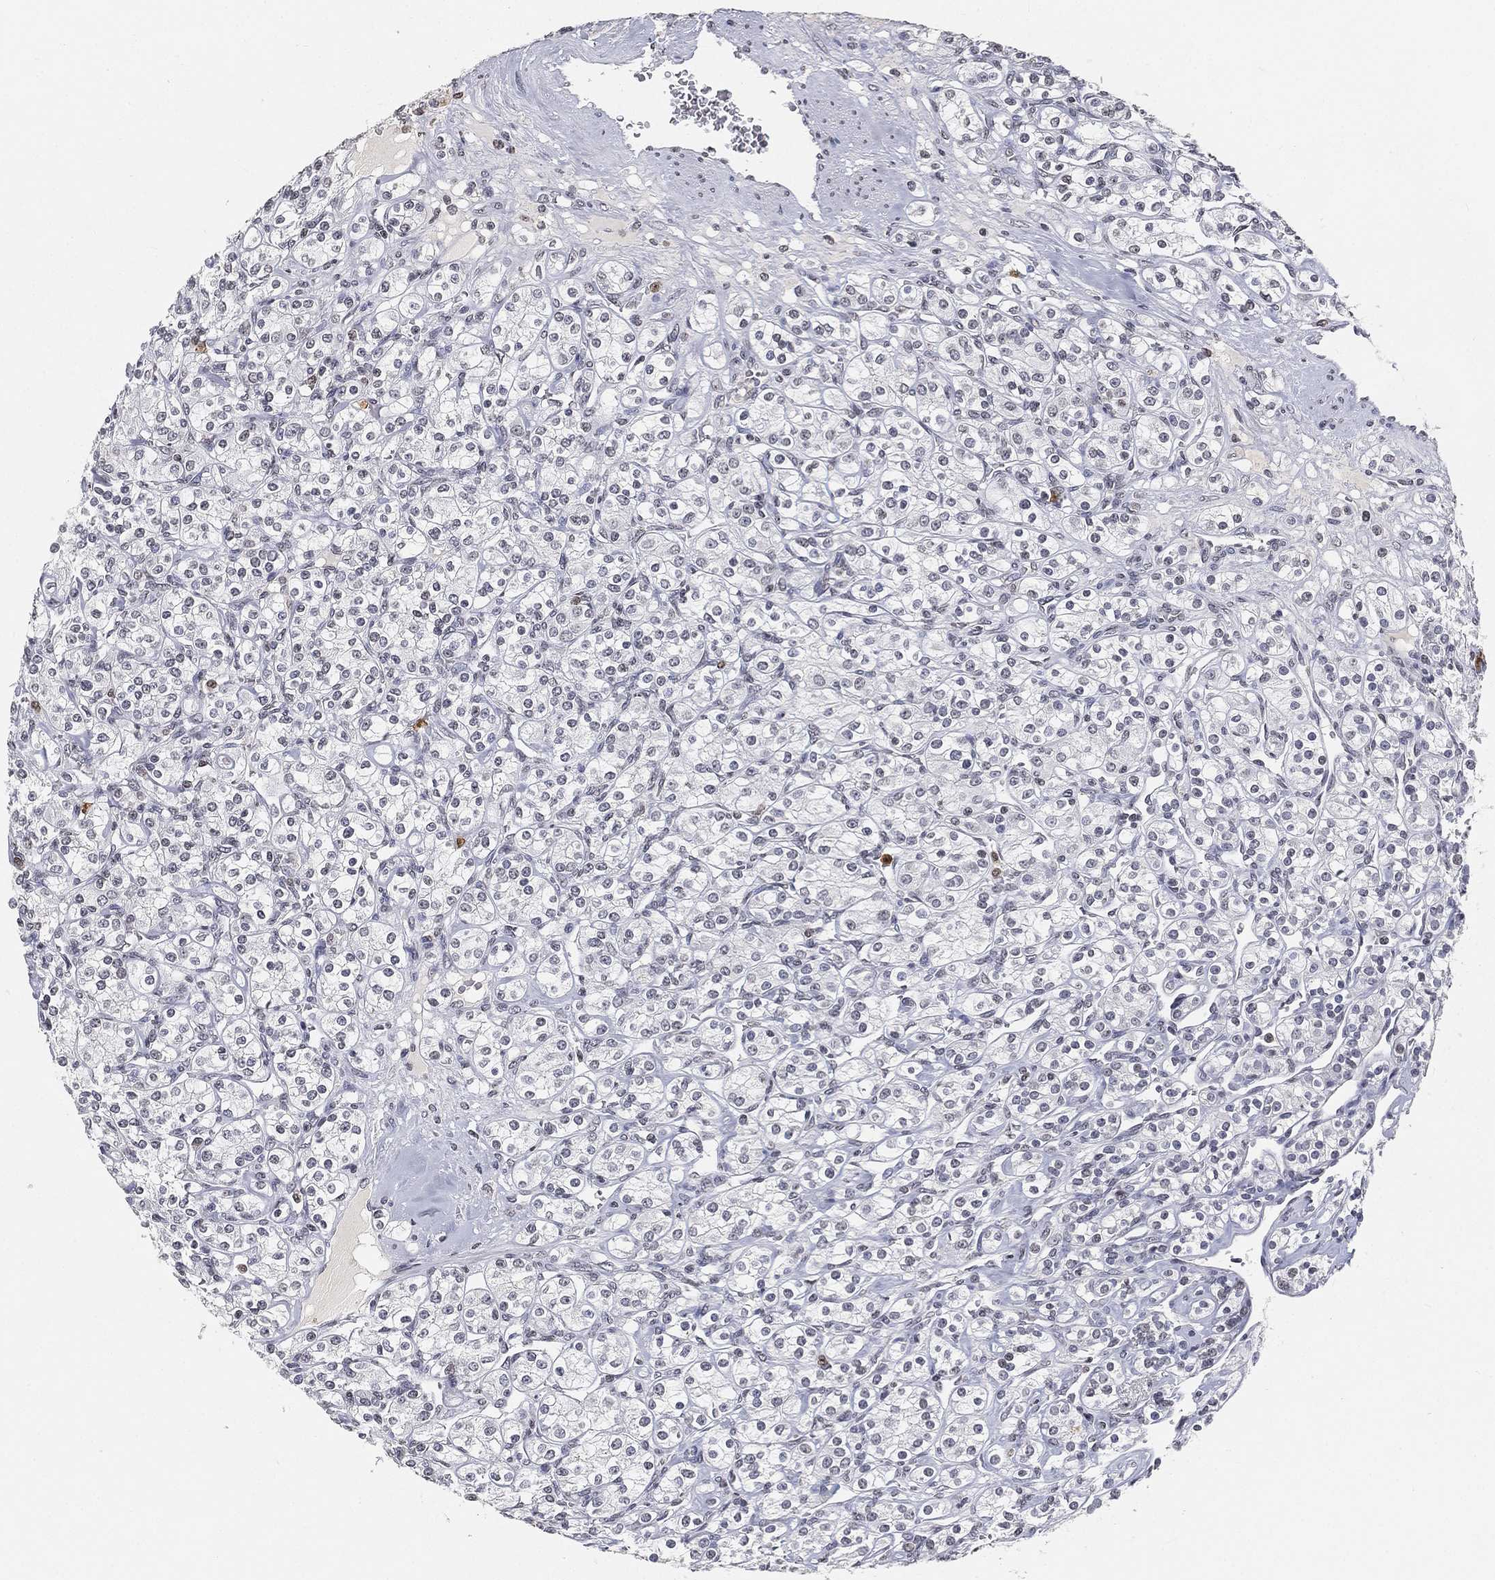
{"staining": {"intensity": "negative", "quantity": "none", "location": "none"}, "tissue": "renal cancer", "cell_type": "Tumor cells", "image_type": "cancer", "snomed": [{"axis": "morphology", "description": "Adenocarcinoma, NOS"}, {"axis": "topography", "description": "Kidney"}], "caption": "Tumor cells show no significant staining in renal cancer (adenocarcinoma).", "gene": "ARG1", "patient": {"sex": "male", "age": 77}}